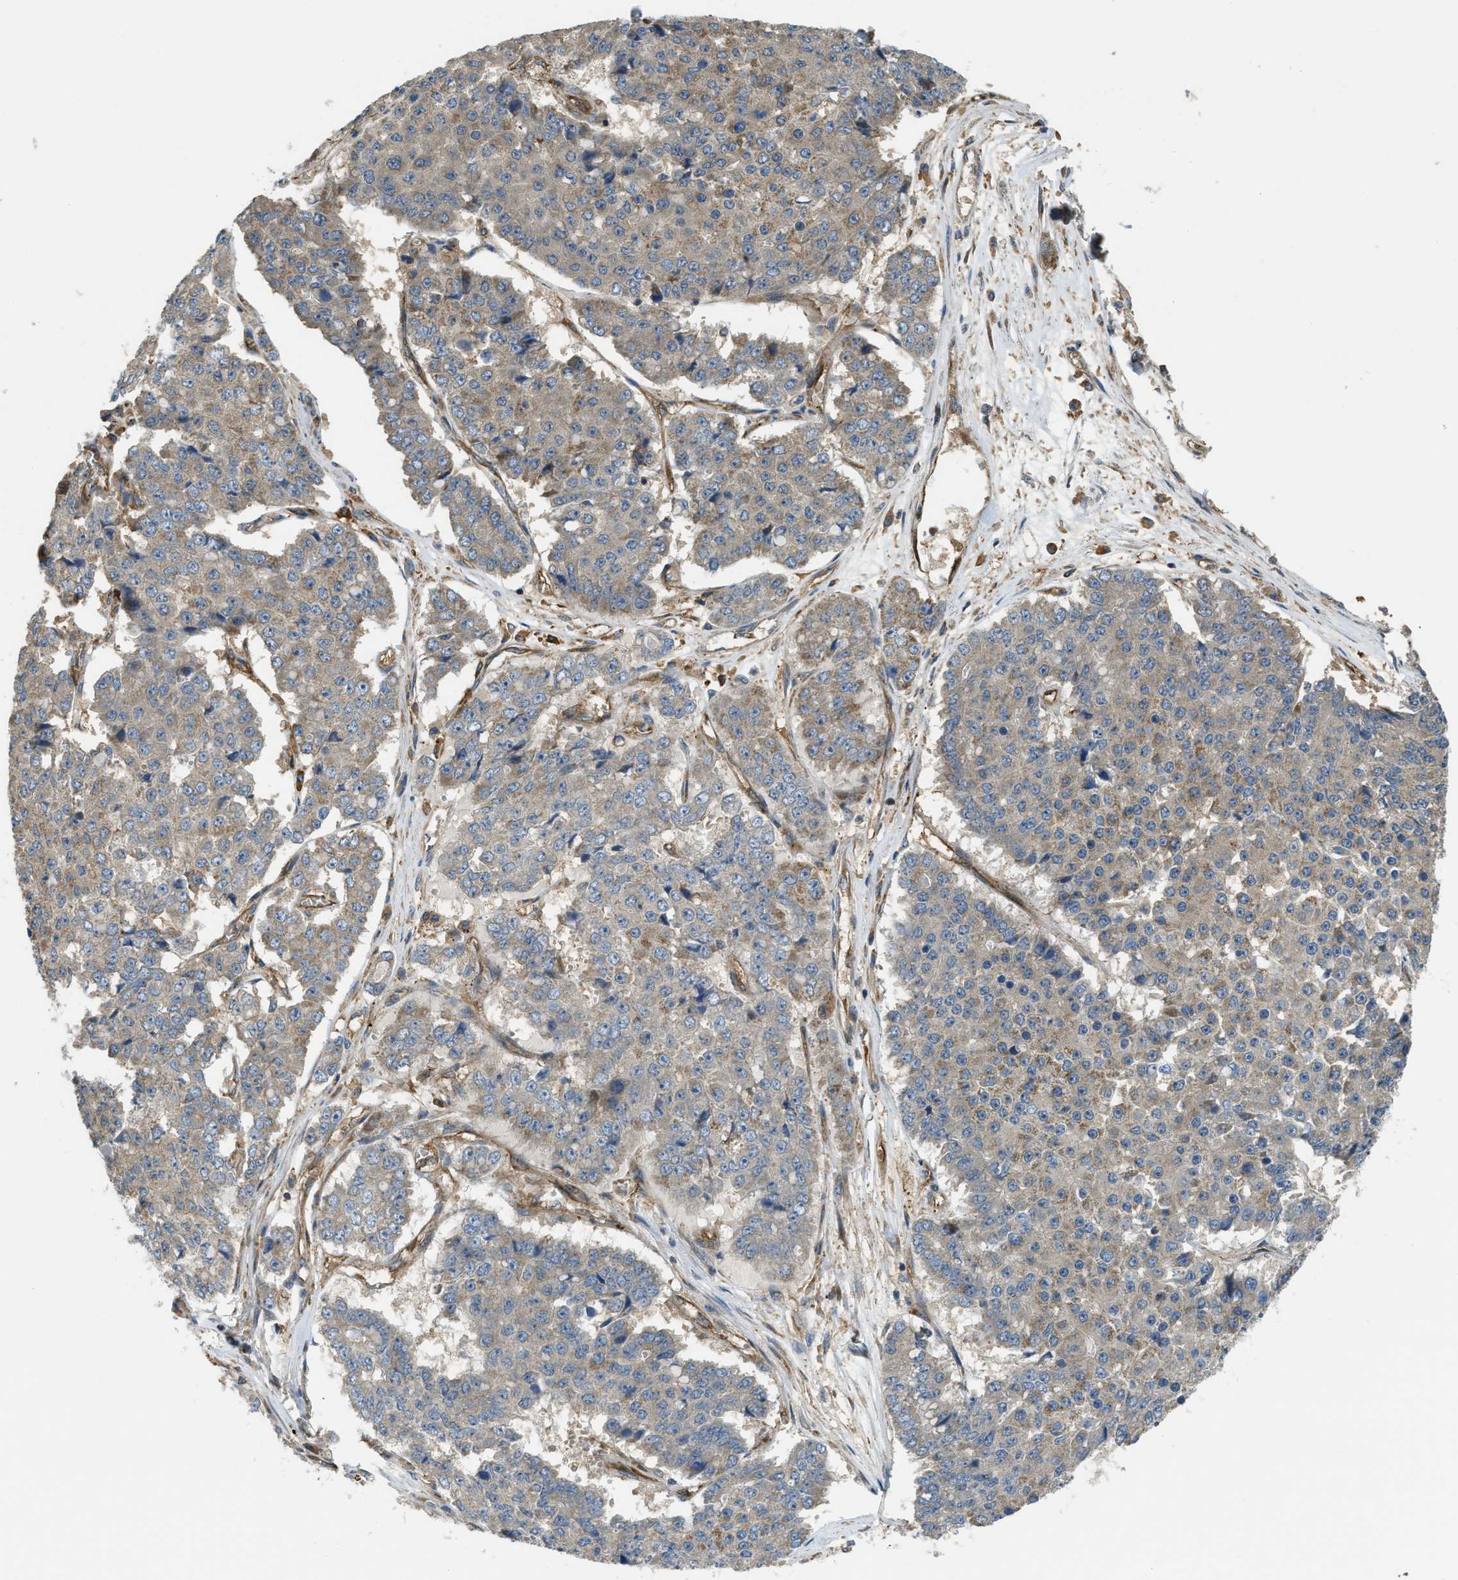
{"staining": {"intensity": "weak", "quantity": "25%-75%", "location": "cytoplasmic/membranous"}, "tissue": "pancreatic cancer", "cell_type": "Tumor cells", "image_type": "cancer", "snomed": [{"axis": "morphology", "description": "Adenocarcinoma, NOS"}, {"axis": "topography", "description": "Pancreas"}], "caption": "High-power microscopy captured an IHC histopathology image of pancreatic cancer (adenocarcinoma), revealing weak cytoplasmic/membranous positivity in about 25%-75% of tumor cells. (DAB = brown stain, brightfield microscopy at high magnification).", "gene": "BAG4", "patient": {"sex": "male", "age": 50}}